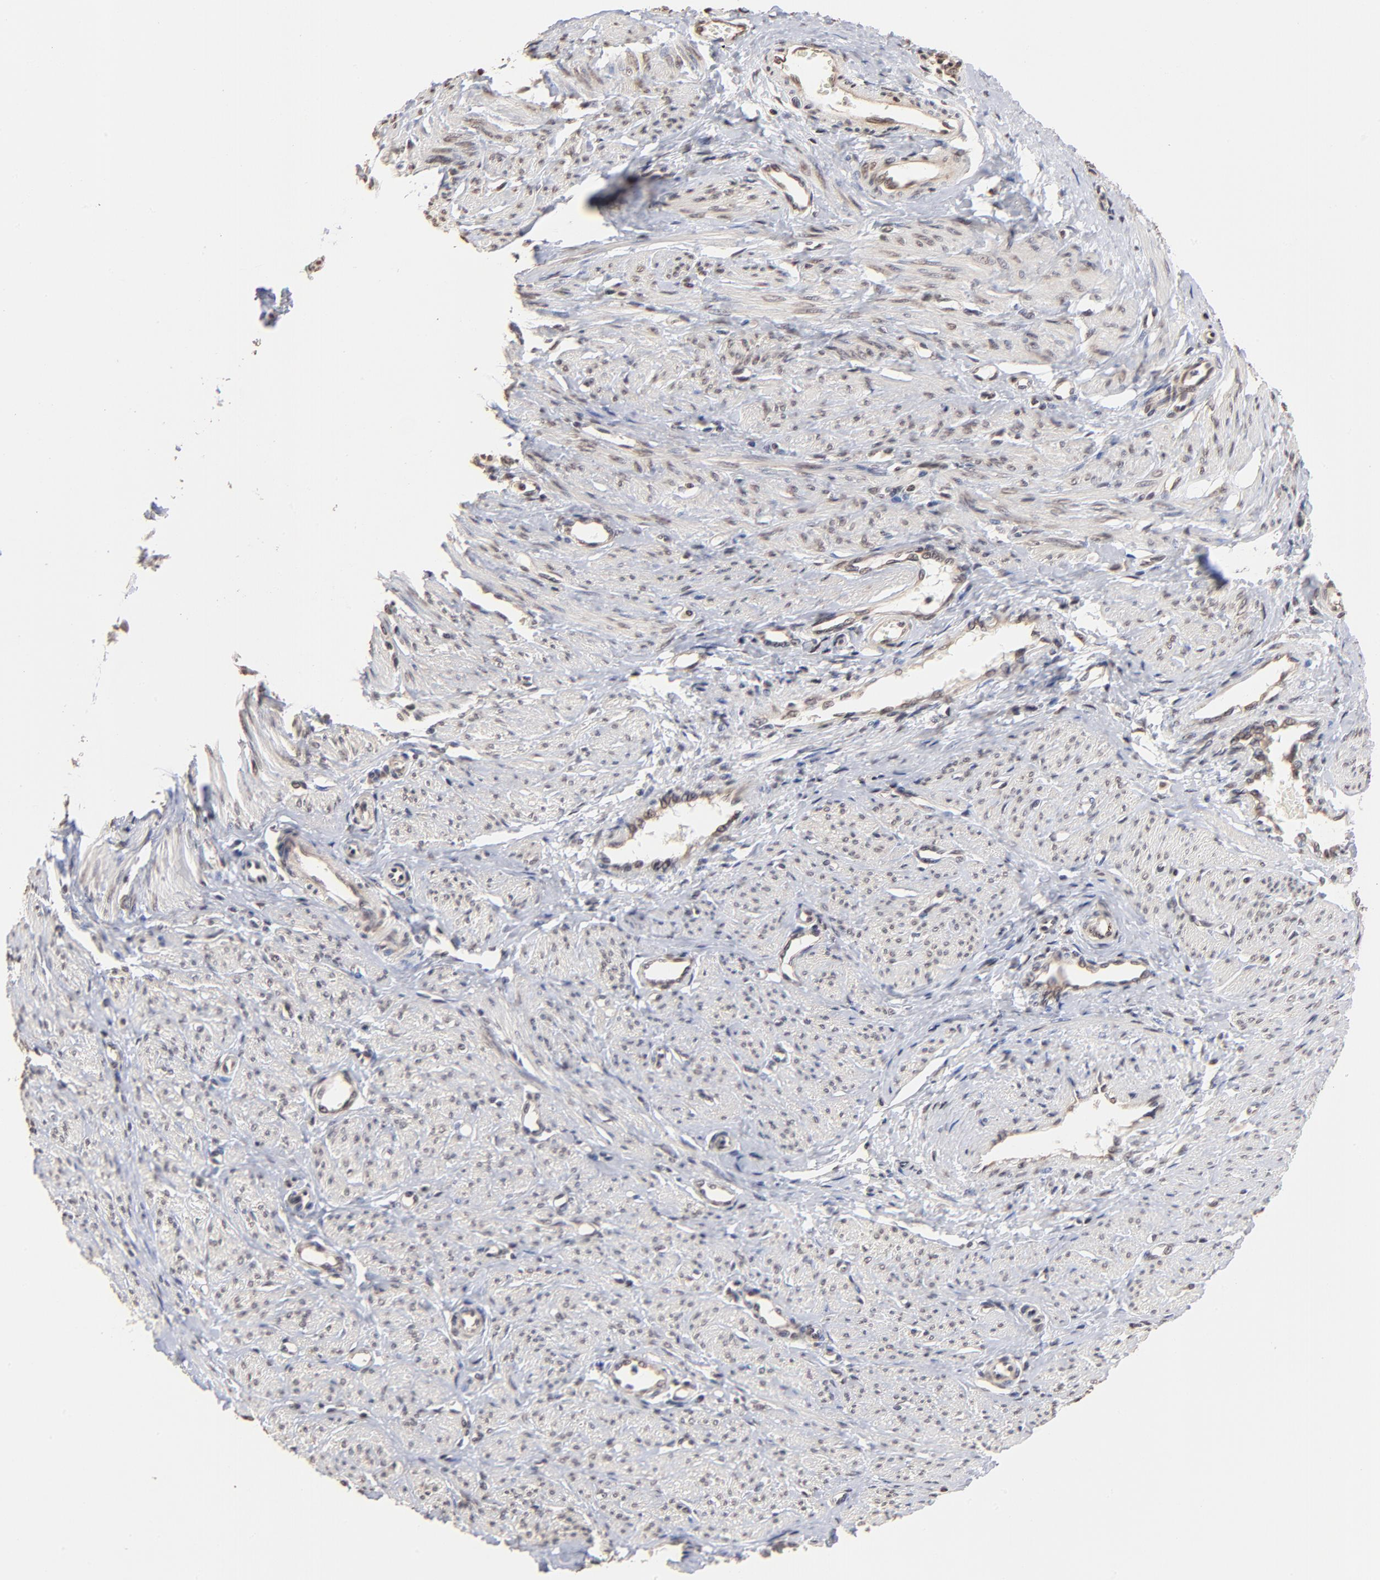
{"staining": {"intensity": "weak", "quantity": "<25%", "location": "cytoplasmic/membranous,nuclear"}, "tissue": "smooth muscle", "cell_type": "Smooth muscle cells", "image_type": "normal", "snomed": [{"axis": "morphology", "description": "Normal tissue, NOS"}, {"axis": "topography", "description": "Smooth muscle"}, {"axis": "topography", "description": "Uterus"}], "caption": "This is an immunohistochemistry micrograph of benign human smooth muscle. There is no expression in smooth muscle cells.", "gene": "BRPF1", "patient": {"sex": "female", "age": 39}}